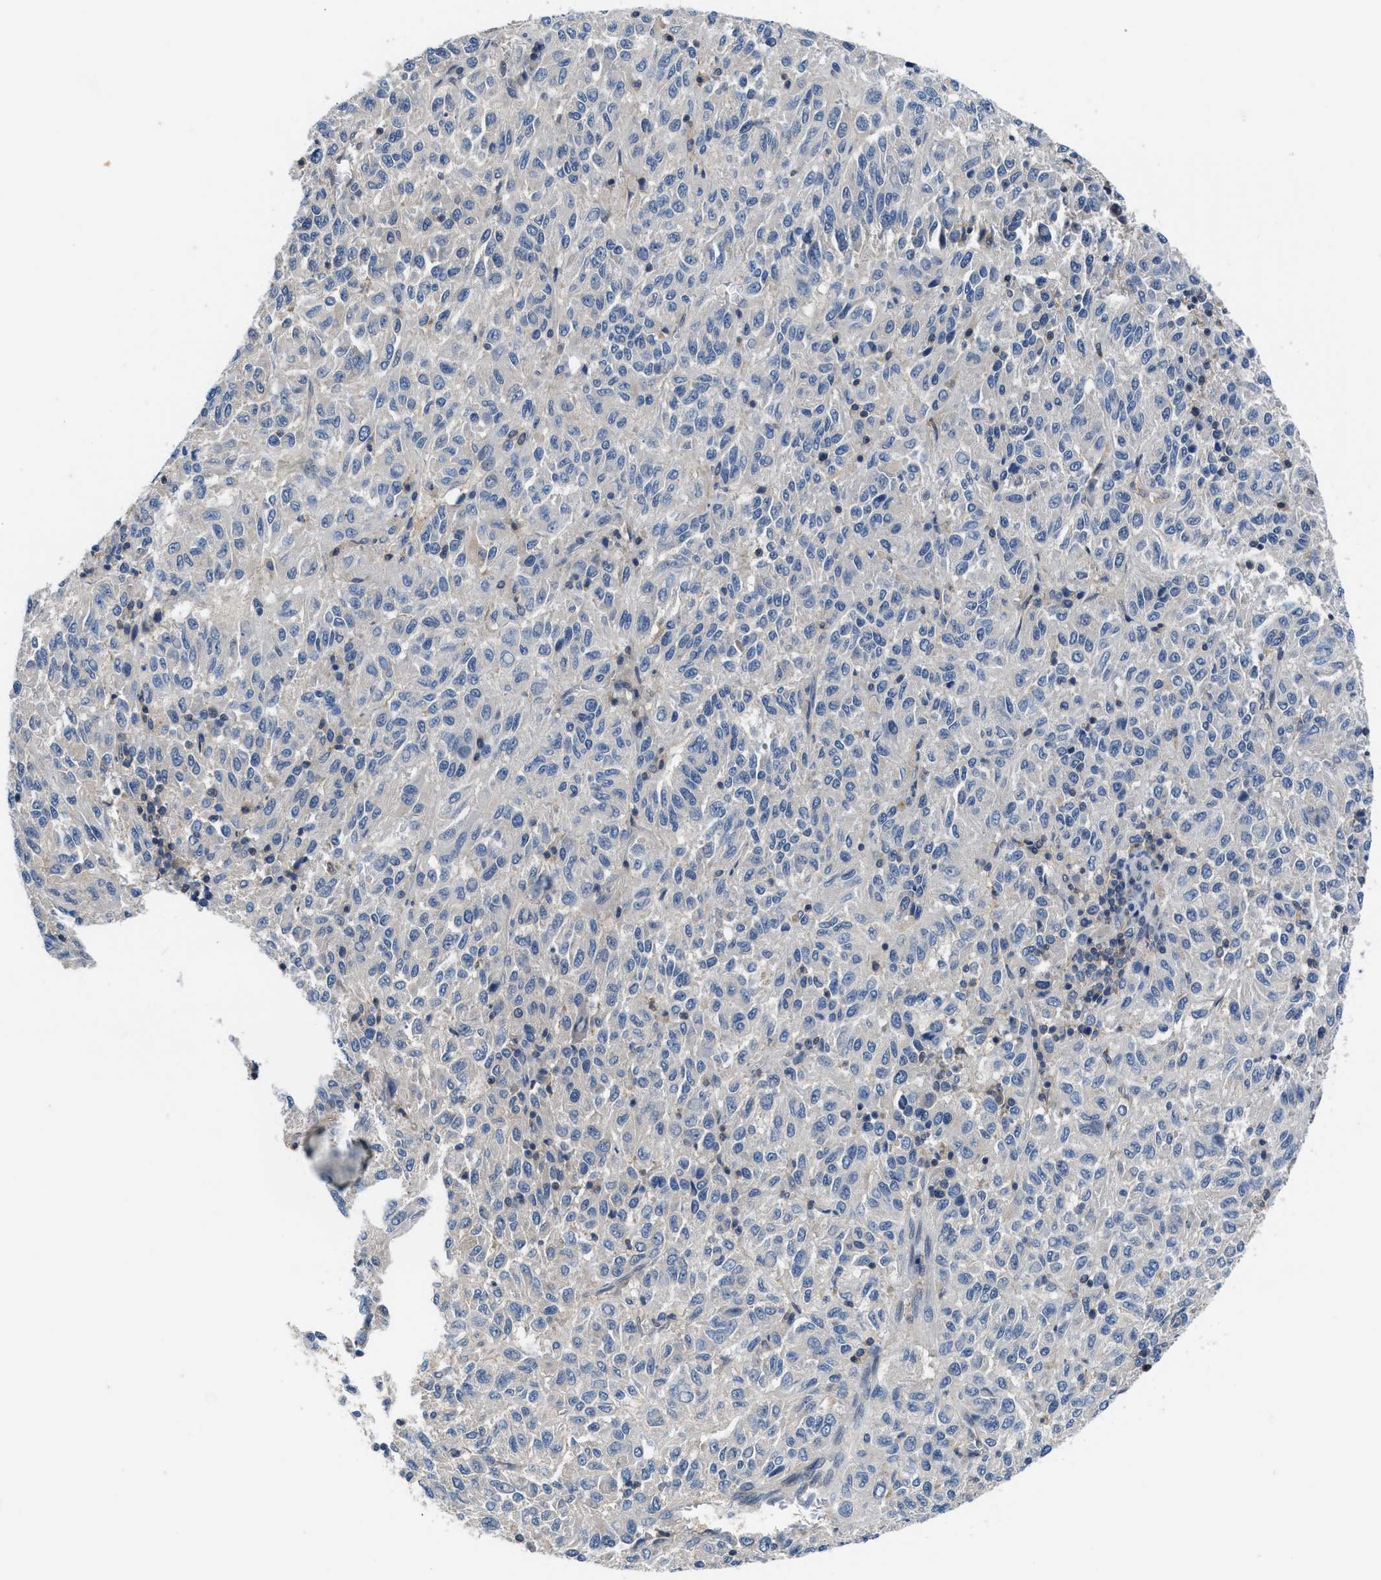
{"staining": {"intensity": "negative", "quantity": "none", "location": "none"}, "tissue": "melanoma", "cell_type": "Tumor cells", "image_type": "cancer", "snomed": [{"axis": "morphology", "description": "Malignant melanoma, Metastatic site"}, {"axis": "topography", "description": "Lung"}], "caption": "A high-resolution photomicrograph shows immunohistochemistry (IHC) staining of melanoma, which shows no significant expression in tumor cells. (Brightfield microscopy of DAB (3,3'-diaminobenzidine) immunohistochemistry at high magnification).", "gene": "NUDT5", "patient": {"sex": "male", "age": 64}}